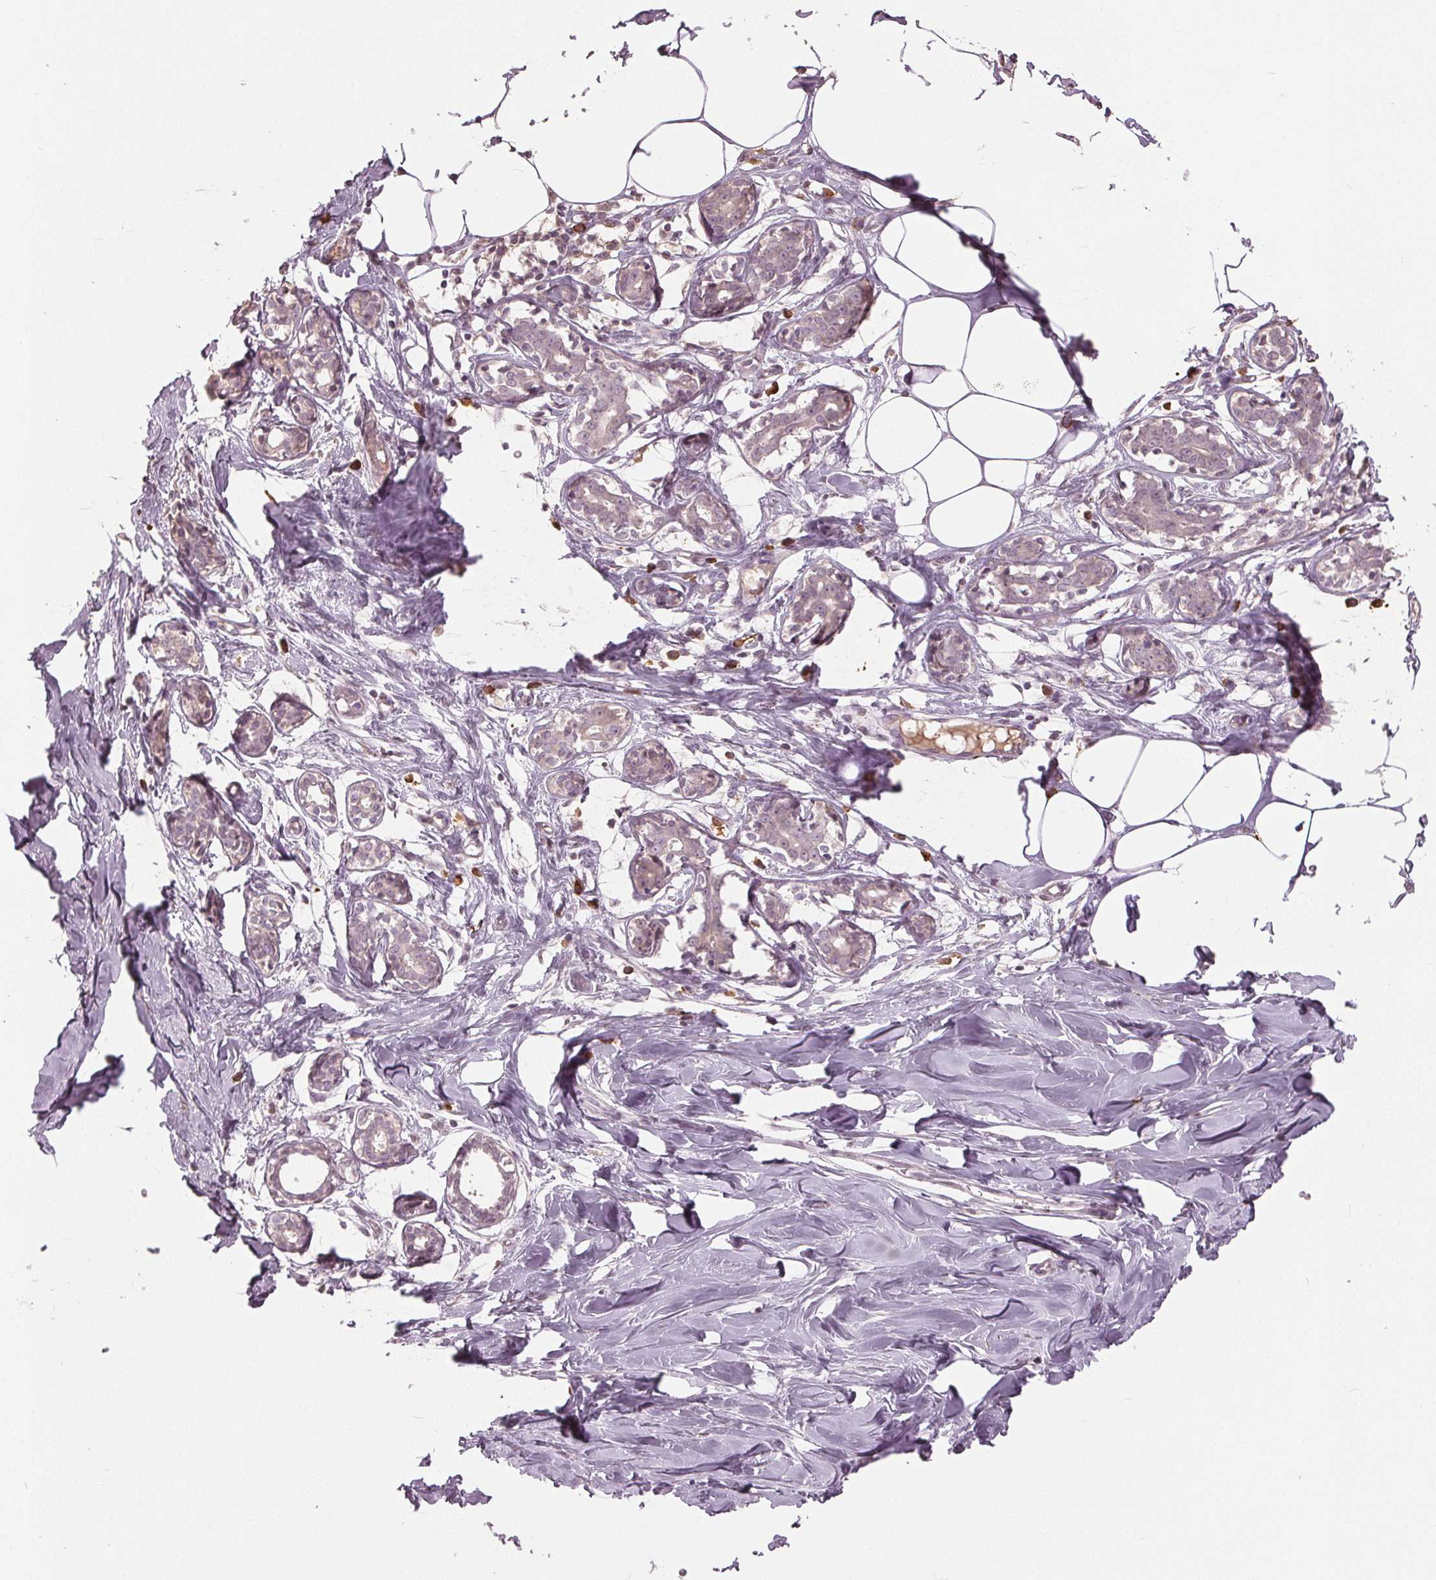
{"staining": {"intensity": "weak", "quantity": "25%-75%", "location": "cytoplasmic/membranous"}, "tissue": "breast", "cell_type": "Adipocytes", "image_type": "normal", "snomed": [{"axis": "morphology", "description": "Normal tissue, NOS"}, {"axis": "topography", "description": "Breast"}], "caption": "Immunohistochemistry (IHC) photomicrograph of unremarkable breast: human breast stained using immunohistochemistry exhibits low levels of weak protein expression localized specifically in the cytoplasmic/membranous of adipocytes, appearing as a cytoplasmic/membranous brown color.", "gene": "CXCL16", "patient": {"sex": "female", "age": 27}}